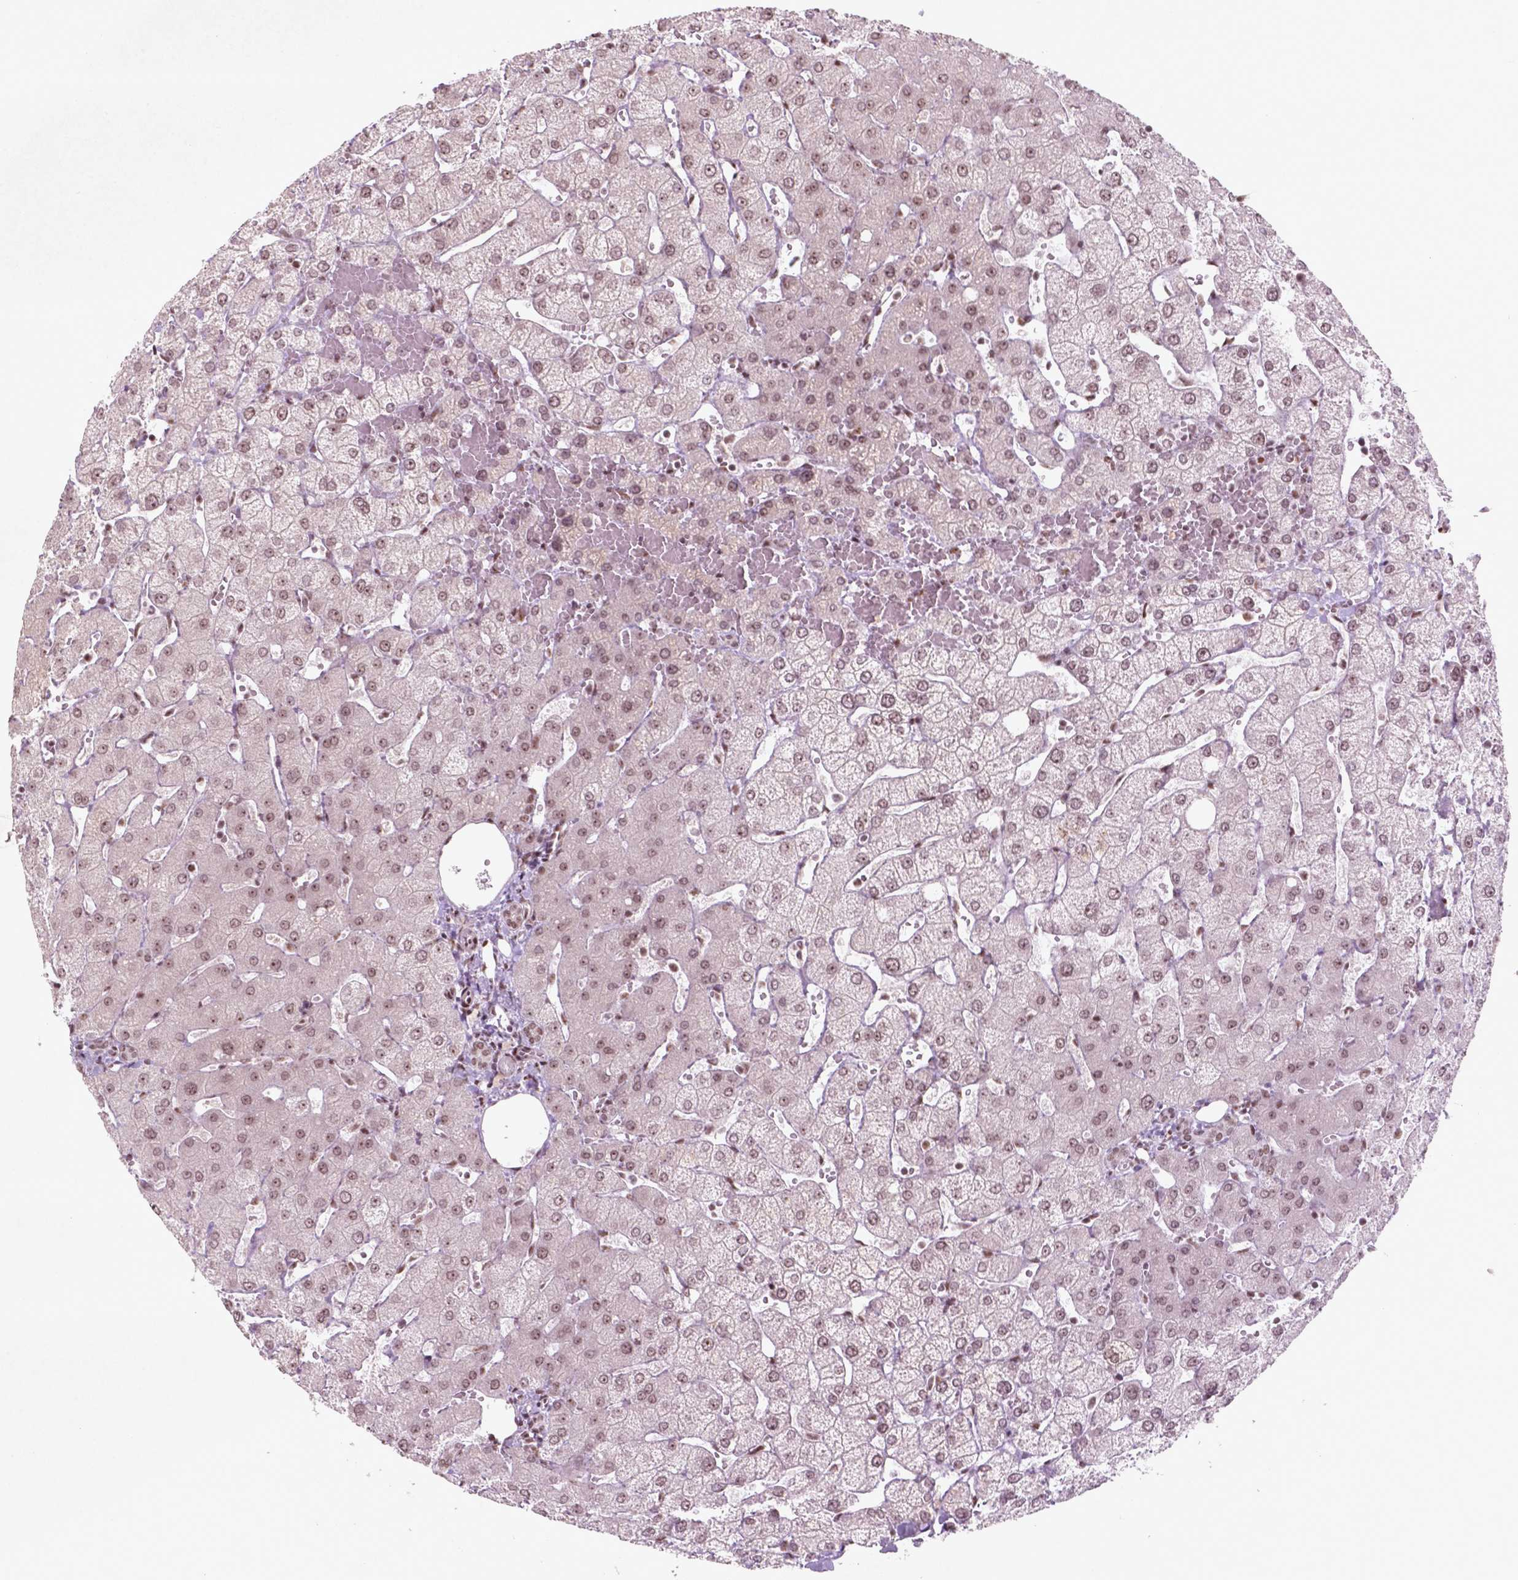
{"staining": {"intensity": "moderate", "quantity": ">75%", "location": "nuclear"}, "tissue": "liver", "cell_type": "Cholangiocytes", "image_type": "normal", "snomed": [{"axis": "morphology", "description": "Normal tissue, NOS"}, {"axis": "topography", "description": "Liver"}], "caption": "High-power microscopy captured an IHC photomicrograph of benign liver, revealing moderate nuclear positivity in about >75% of cholangiocytes. Immunohistochemistry stains the protein of interest in brown and the nuclei are stained blue.", "gene": "HMG20B", "patient": {"sex": "female", "age": 54}}